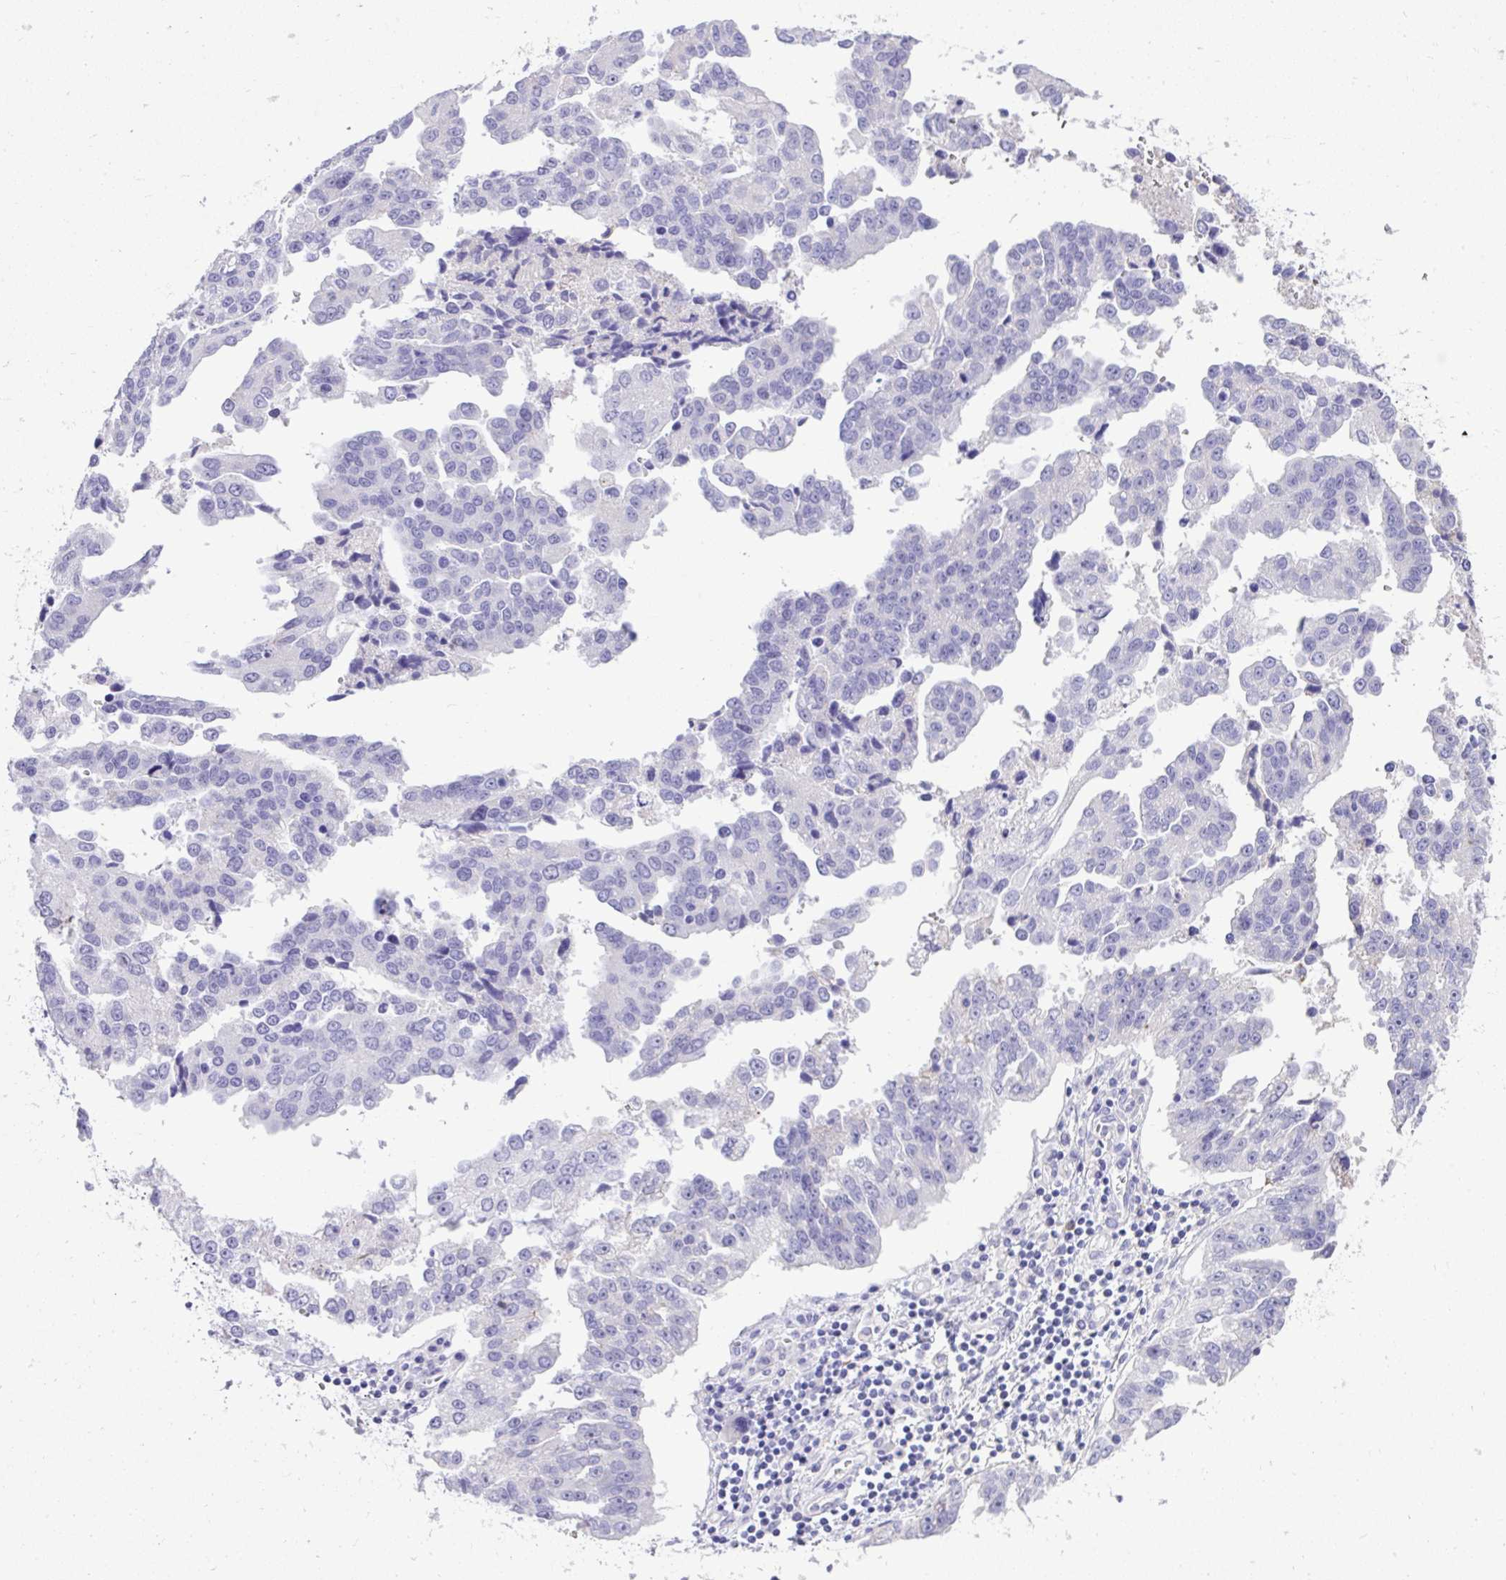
{"staining": {"intensity": "negative", "quantity": "none", "location": "none"}, "tissue": "ovarian cancer", "cell_type": "Tumor cells", "image_type": "cancer", "snomed": [{"axis": "morphology", "description": "Cystadenocarcinoma, serous, NOS"}, {"axis": "topography", "description": "Ovary"}], "caption": "Tumor cells are negative for brown protein staining in ovarian serous cystadenocarcinoma.", "gene": "ST6GALNAC3", "patient": {"sex": "female", "age": 75}}